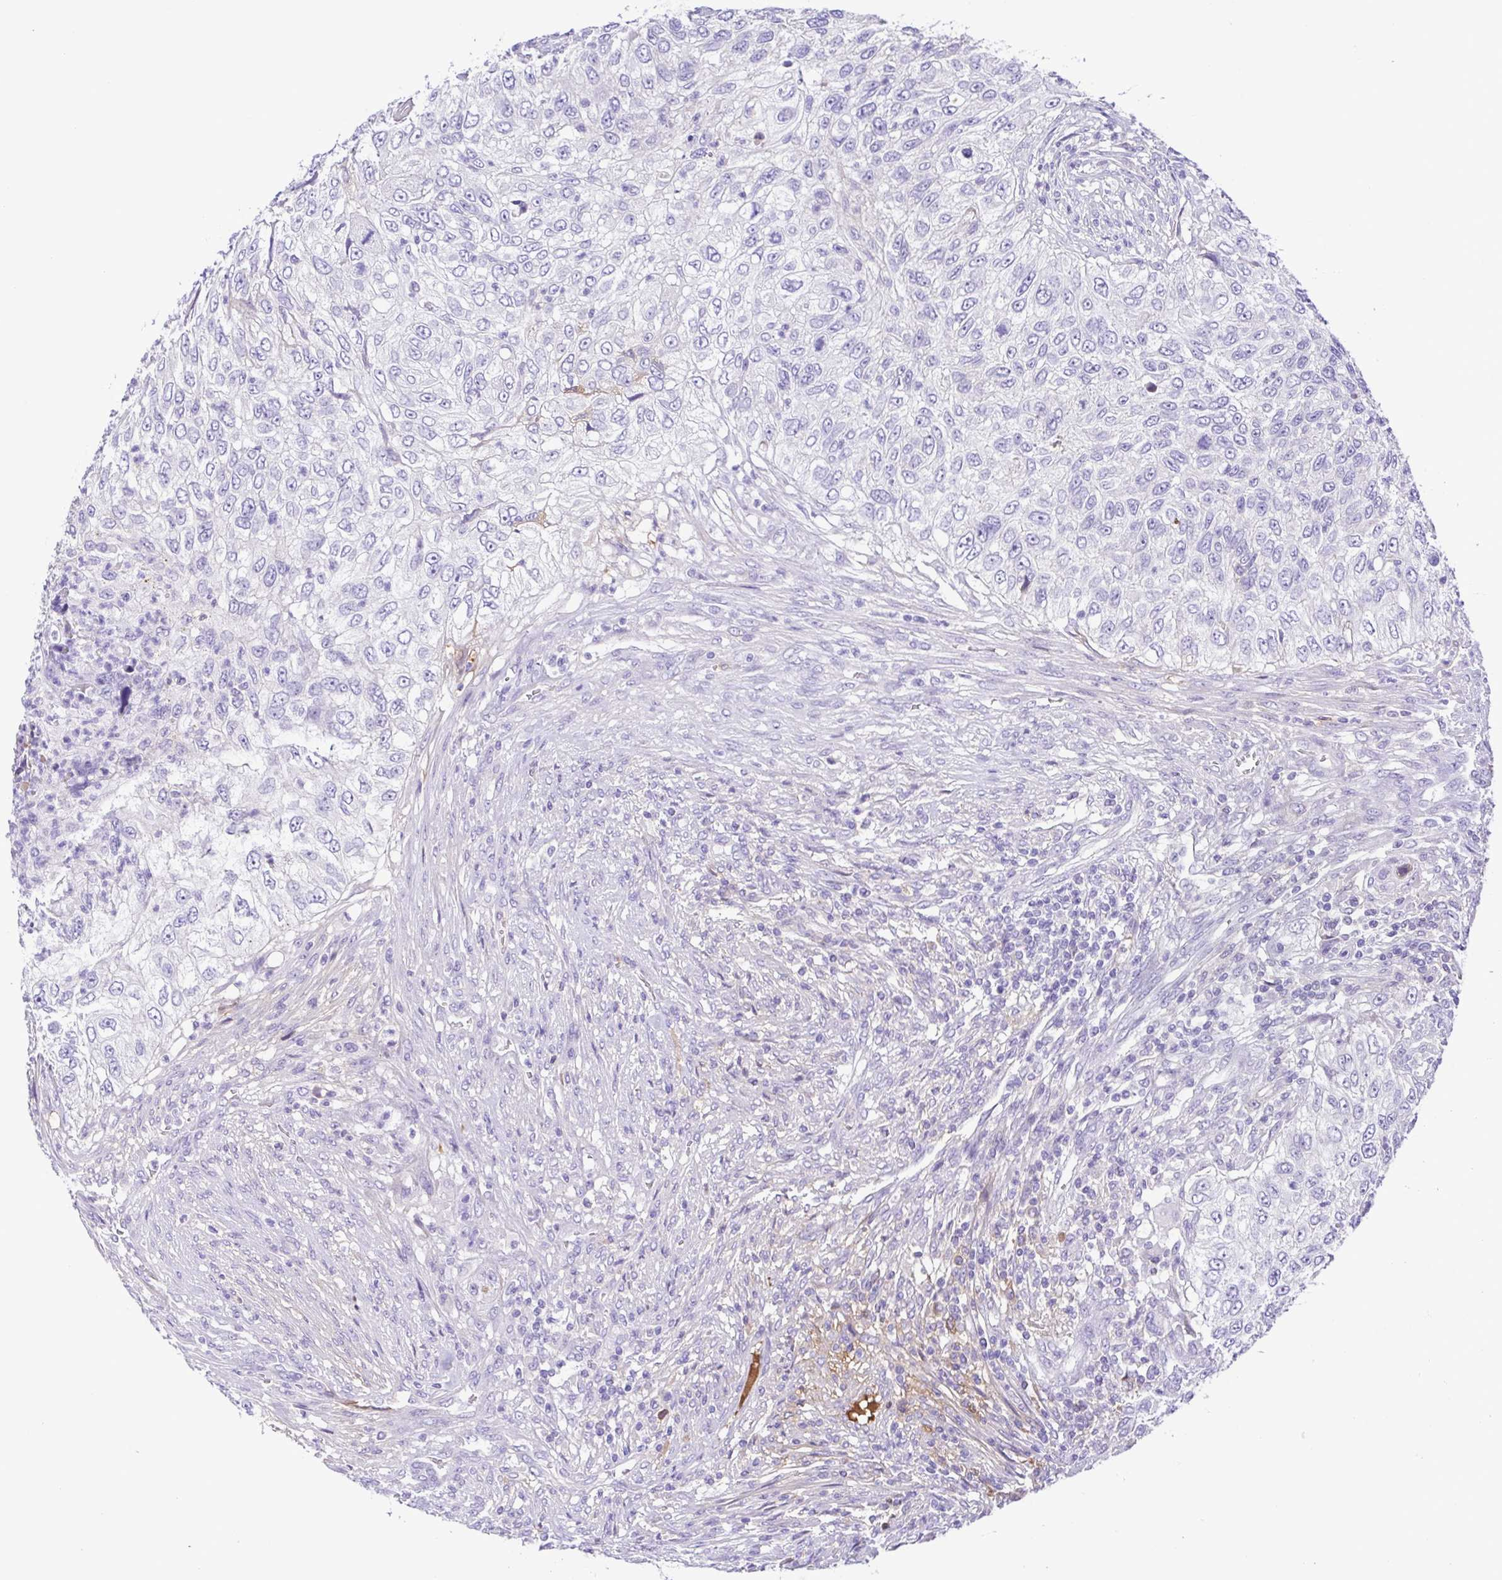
{"staining": {"intensity": "negative", "quantity": "none", "location": "none"}, "tissue": "urothelial cancer", "cell_type": "Tumor cells", "image_type": "cancer", "snomed": [{"axis": "morphology", "description": "Urothelial carcinoma, High grade"}, {"axis": "topography", "description": "Urinary bladder"}], "caption": "The micrograph exhibits no significant staining in tumor cells of high-grade urothelial carcinoma. (Immunohistochemistry (ihc), brightfield microscopy, high magnification).", "gene": "IGFL1", "patient": {"sex": "female", "age": 60}}